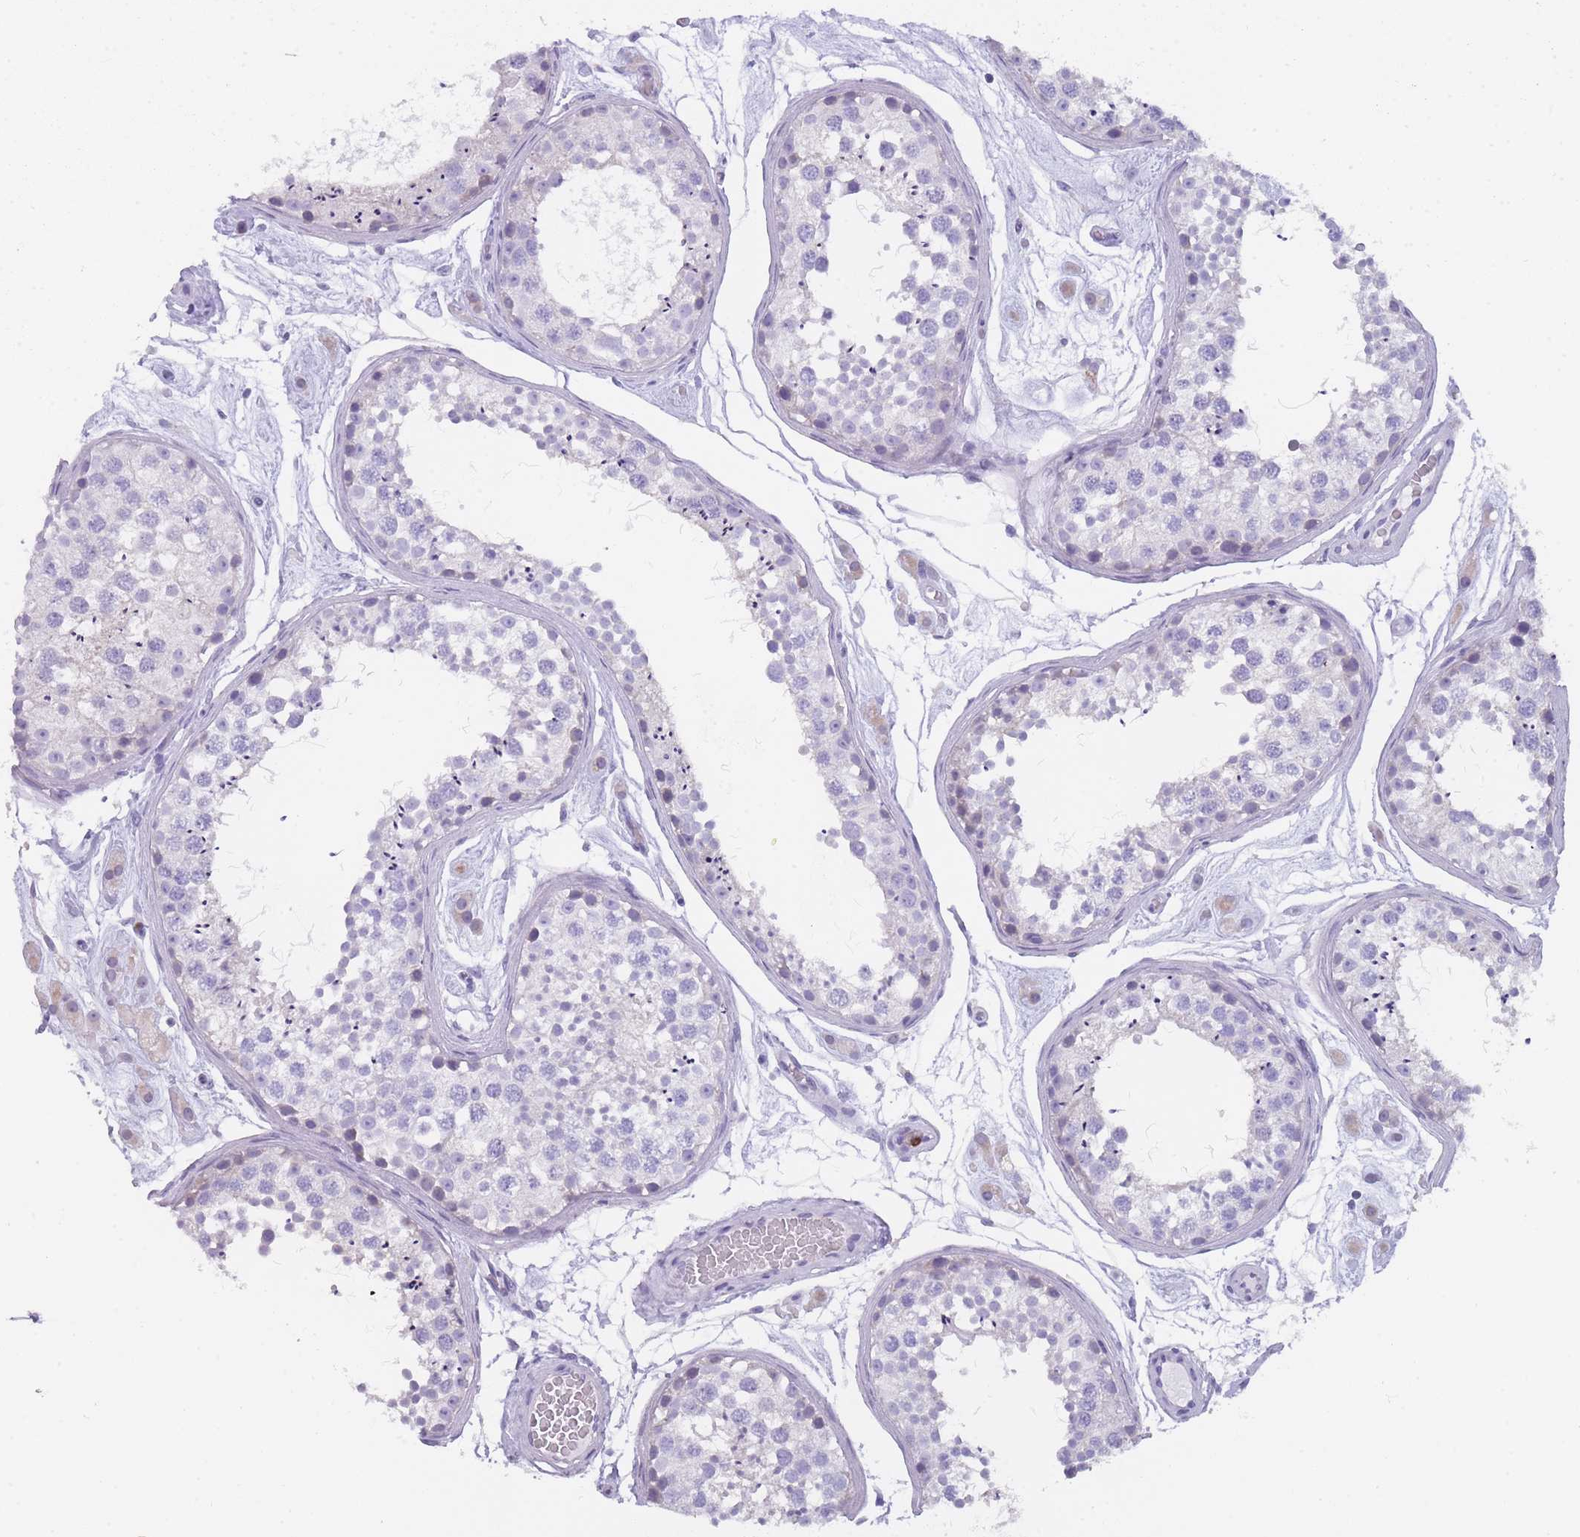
{"staining": {"intensity": "negative", "quantity": "none", "location": "none"}, "tissue": "testis", "cell_type": "Cells in seminiferous ducts", "image_type": "normal", "snomed": [{"axis": "morphology", "description": "Normal tissue, NOS"}, {"axis": "topography", "description": "Testis"}], "caption": "Histopathology image shows no significant protein expression in cells in seminiferous ducts of unremarkable testis.", "gene": "CR1L", "patient": {"sex": "male", "age": 25}}